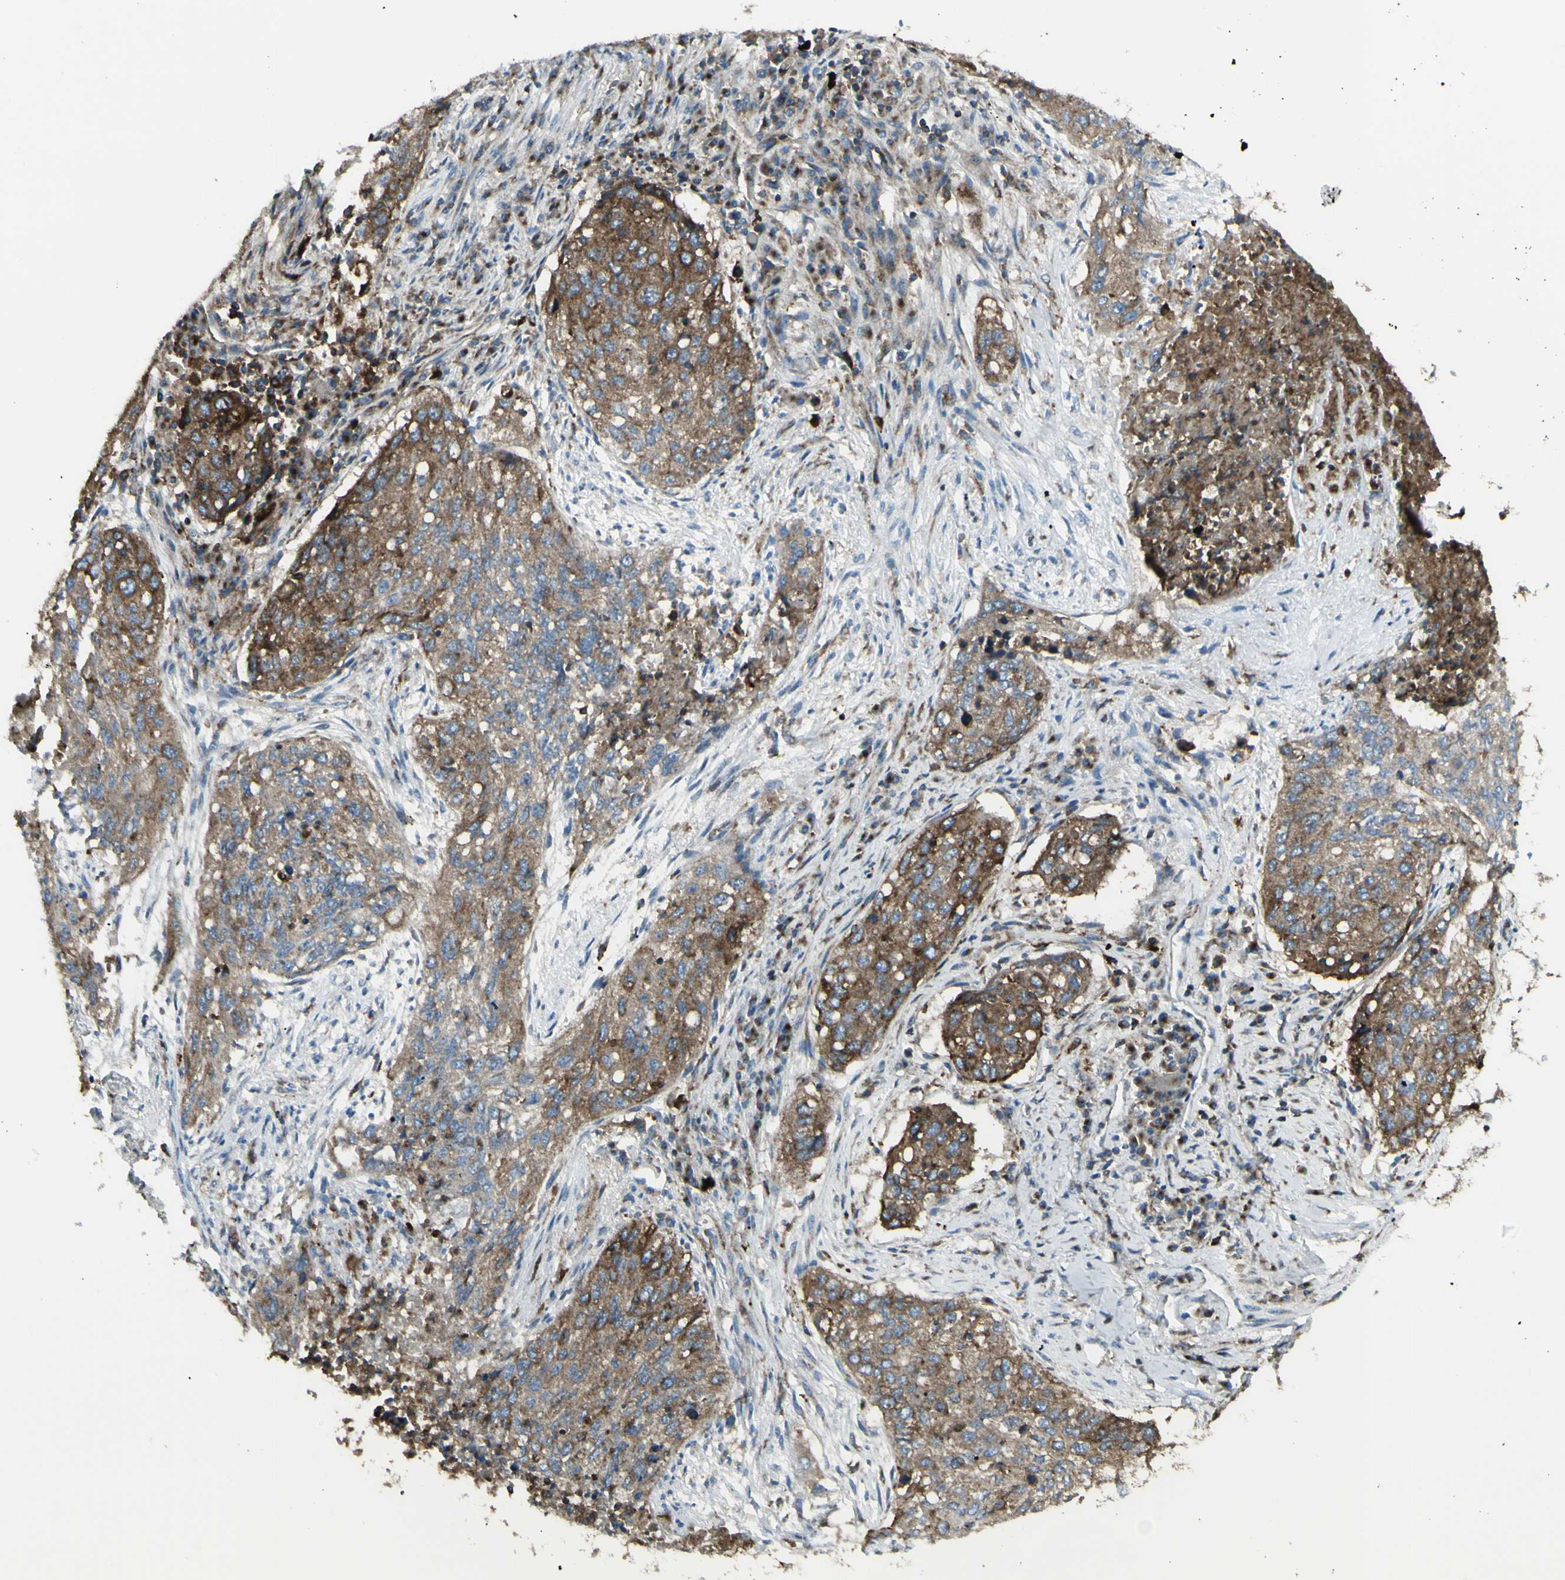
{"staining": {"intensity": "strong", "quantity": ">75%", "location": "cytoplasmic/membranous"}, "tissue": "lung cancer", "cell_type": "Tumor cells", "image_type": "cancer", "snomed": [{"axis": "morphology", "description": "Squamous cell carcinoma, NOS"}, {"axis": "topography", "description": "Lung"}], "caption": "Squamous cell carcinoma (lung) was stained to show a protein in brown. There is high levels of strong cytoplasmic/membranous staining in about >75% of tumor cells. (IHC, brightfield microscopy, high magnification).", "gene": "NAPA", "patient": {"sex": "female", "age": 63}}